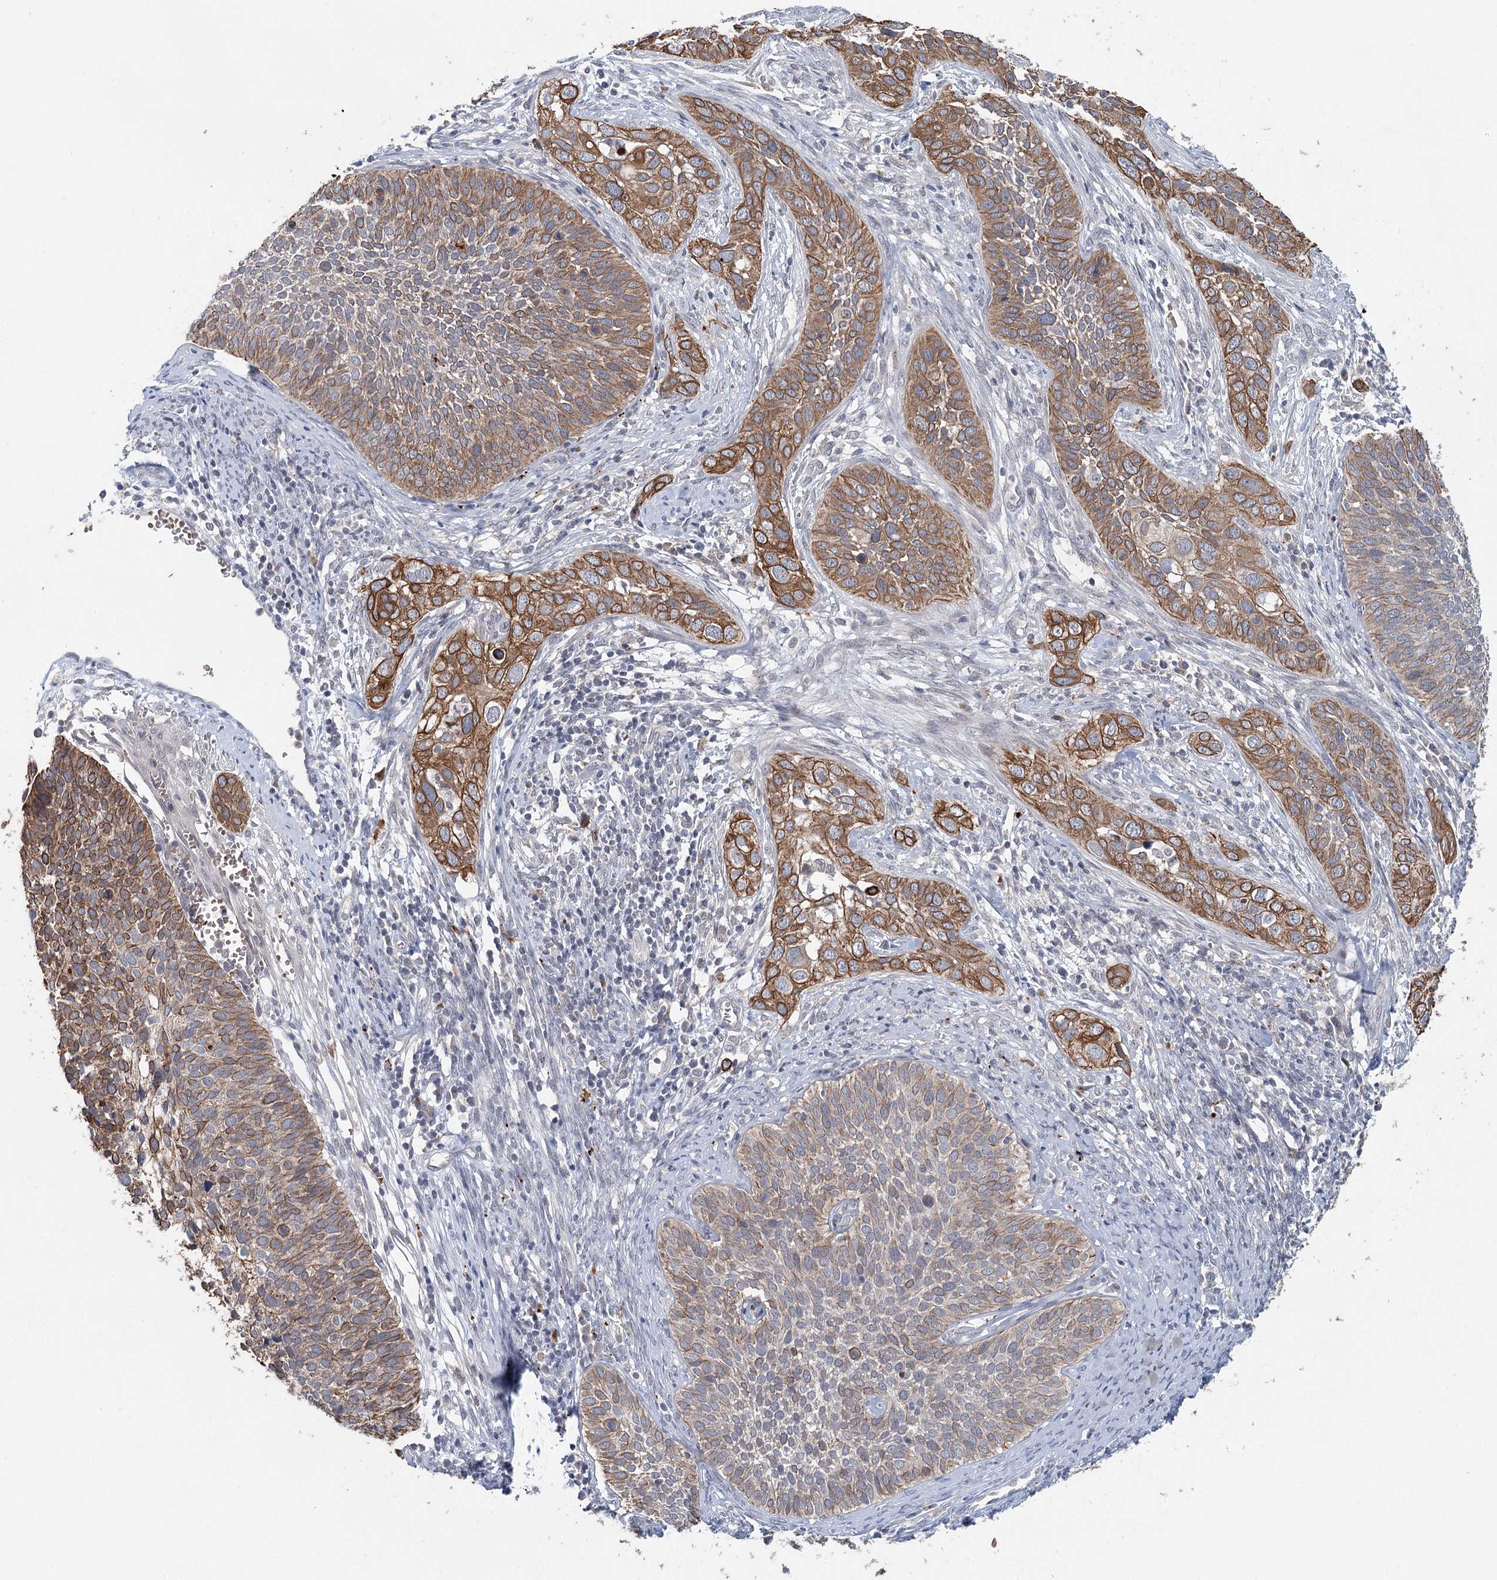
{"staining": {"intensity": "moderate", "quantity": ">75%", "location": "cytoplasmic/membranous"}, "tissue": "cervical cancer", "cell_type": "Tumor cells", "image_type": "cancer", "snomed": [{"axis": "morphology", "description": "Squamous cell carcinoma, NOS"}, {"axis": "topography", "description": "Cervix"}], "caption": "Brown immunohistochemical staining in cervical squamous cell carcinoma demonstrates moderate cytoplasmic/membranous positivity in approximately >75% of tumor cells.", "gene": "FBXO7", "patient": {"sex": "female", "age": 34}}